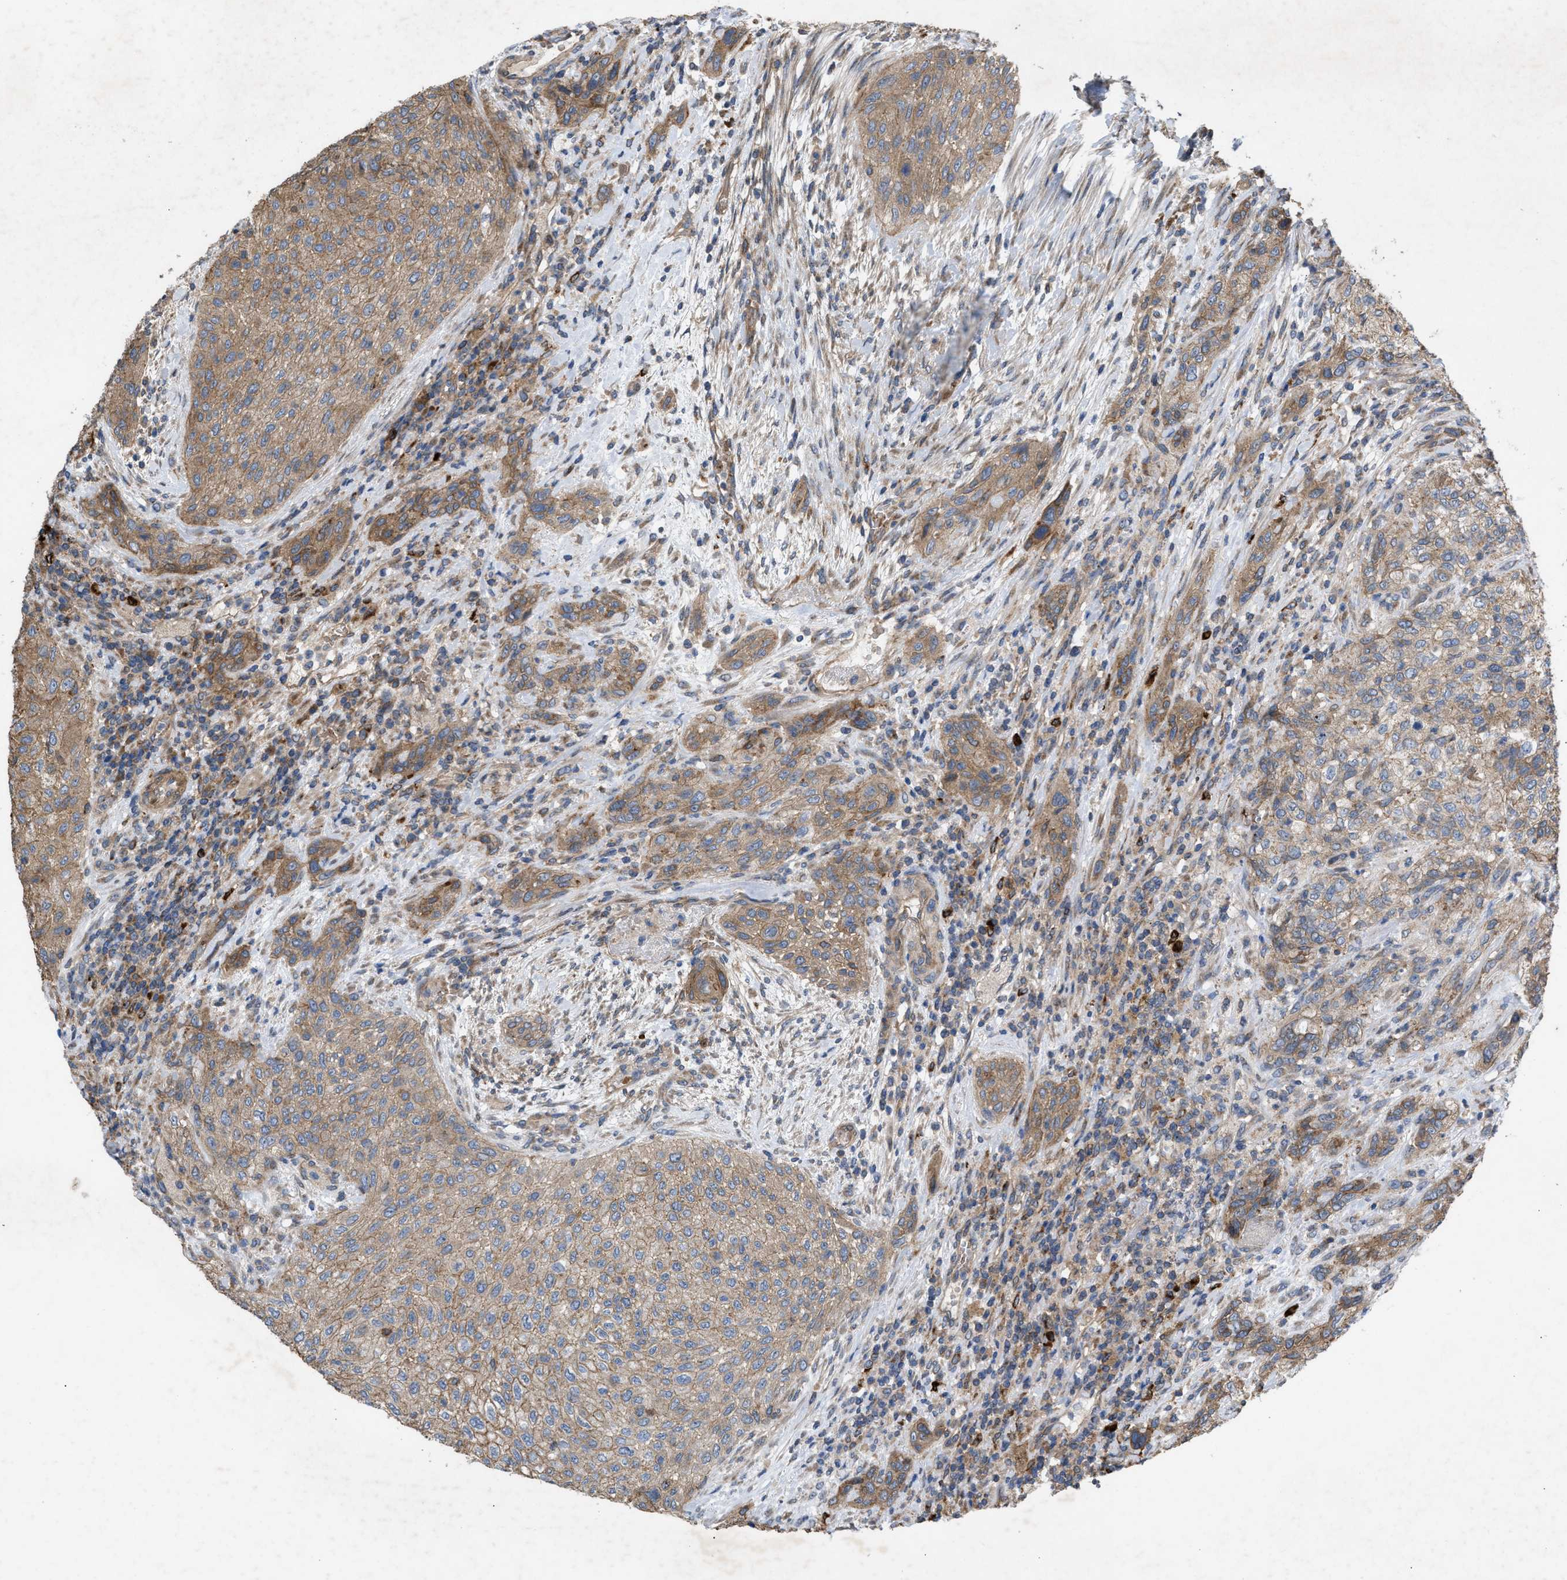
{"staining": {"intensity": "moderate", "quantity": ">75%", "location": "cytoplasmic/membranous"}, "tissue": "urothelial cancer", "cell_type": "Tumor cells", "image_type": "cancer", "snomed": [{"axis": "morphology", "description": "Urothelial carcinoma, Low grade"}, {"axis": "morphology", "description": "Urothelial carcinoma, High grade"}, {"axis": "topography", "description": "Urinary bladder"}], "caption": "Protein staining reveals moderate cytoplasmic/membranous expression in about >75% of tumor cells in urothelial cancer.", "gene": "GCC1", "patient": {"sex": "male", "age": 35}}